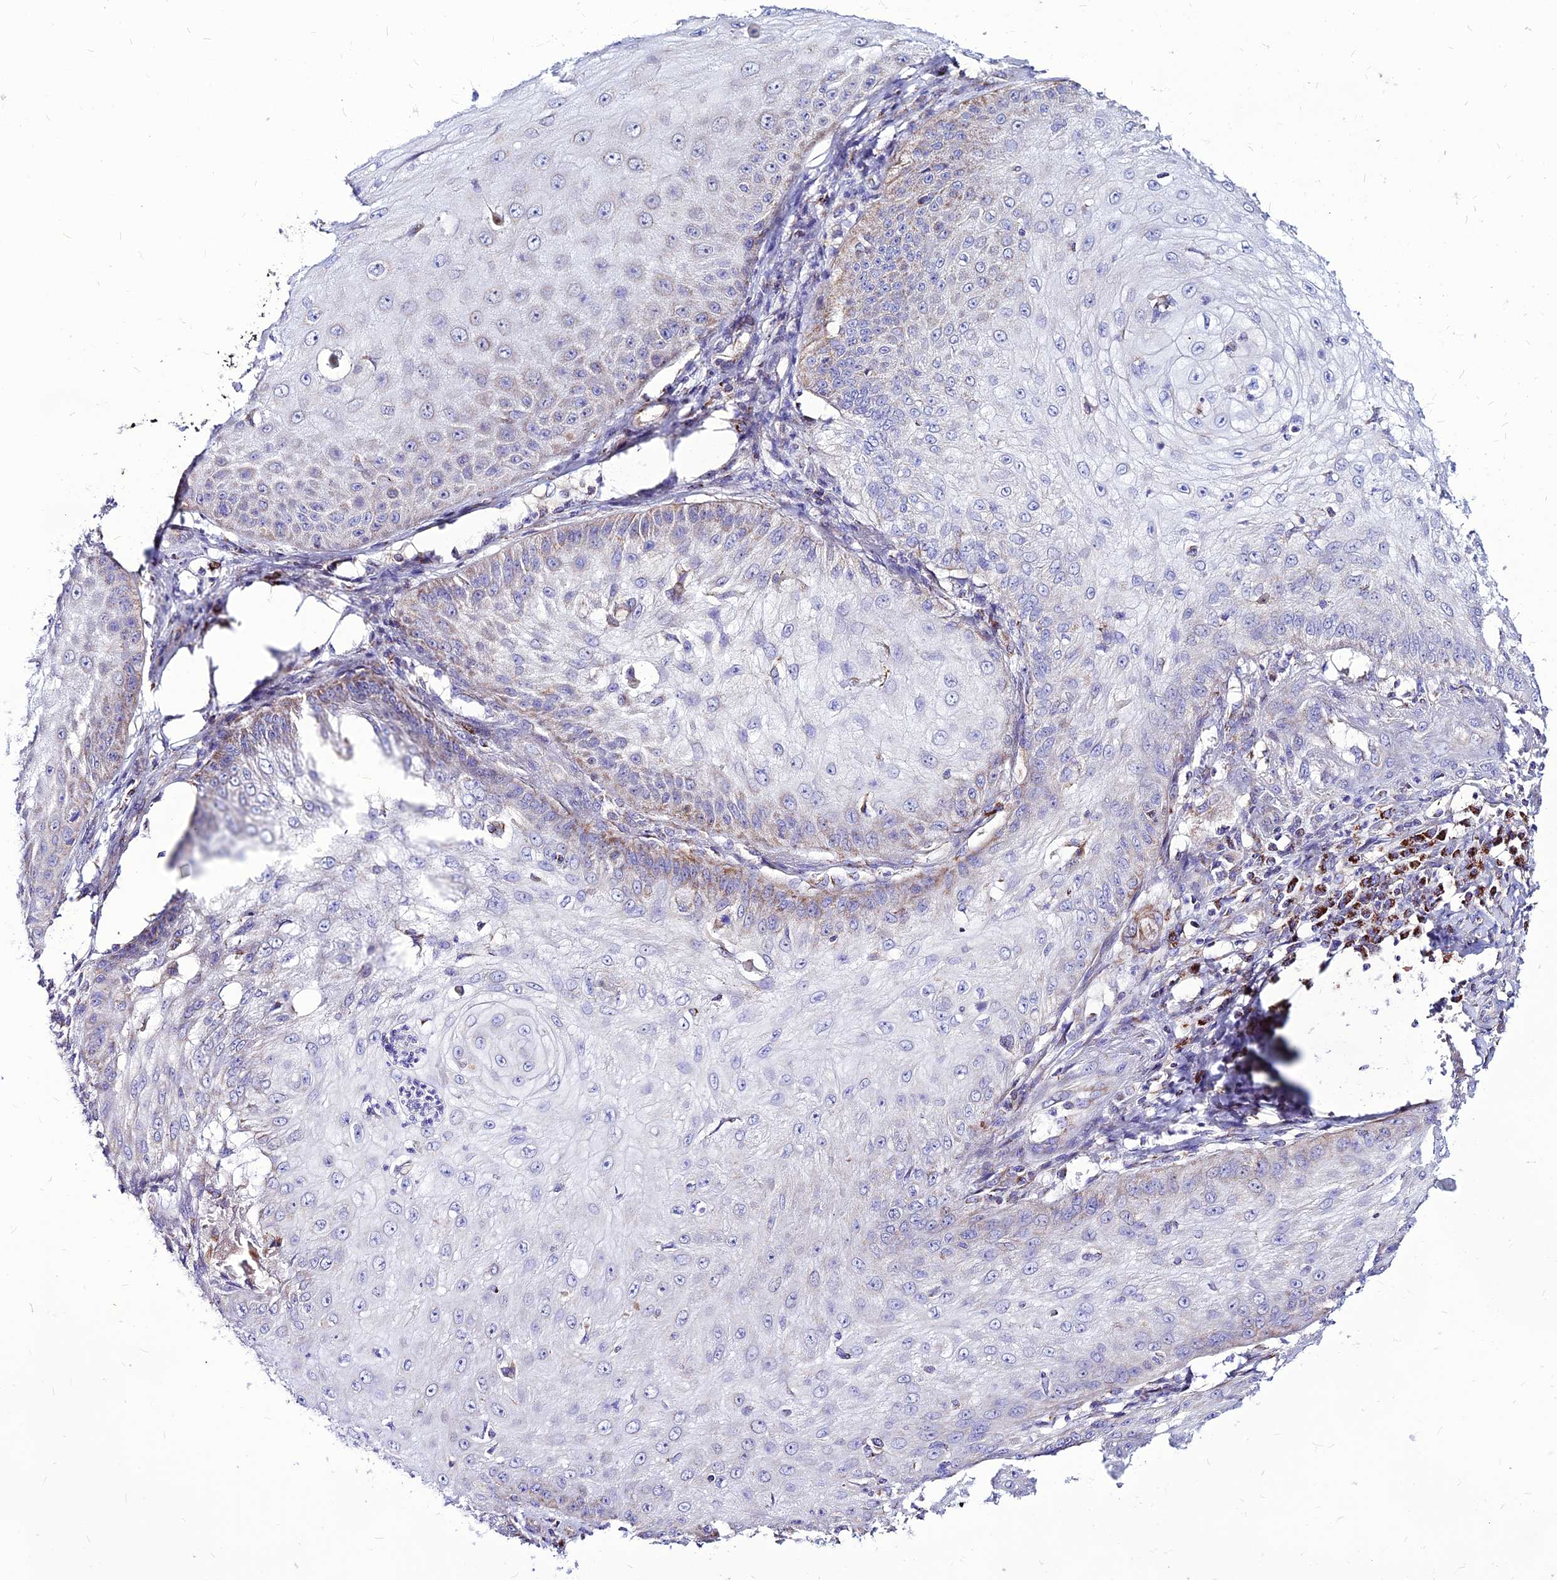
{"staining": {"intensity": "moderate", "quantity": "<25%", "location": "cytoplasmic/membranous"}, "tissue": "skin cancer", "cell_type": "Tumor cells", "image_type": "cancer", "snomed": [{"axis": "morphology", "description": "Squamous cell carcinoma, NOS"}, {"axis": "topography", "description": "Skin"}], "caption": "The photomicrograph reveals immunohistochemical staining of squamous cell carcinoma (skin). There is moderate cytoplasmic/membranous positivity is appreciated in about <25% of tumor cells. Using DAB (3,3'-diaminobenzidine) (brown) and hematoxylin (blue) stains, captured at high magnification using brightfield microscopy.", "gene": "ECI1", "patient": {"sex": "male", "age": 70}}